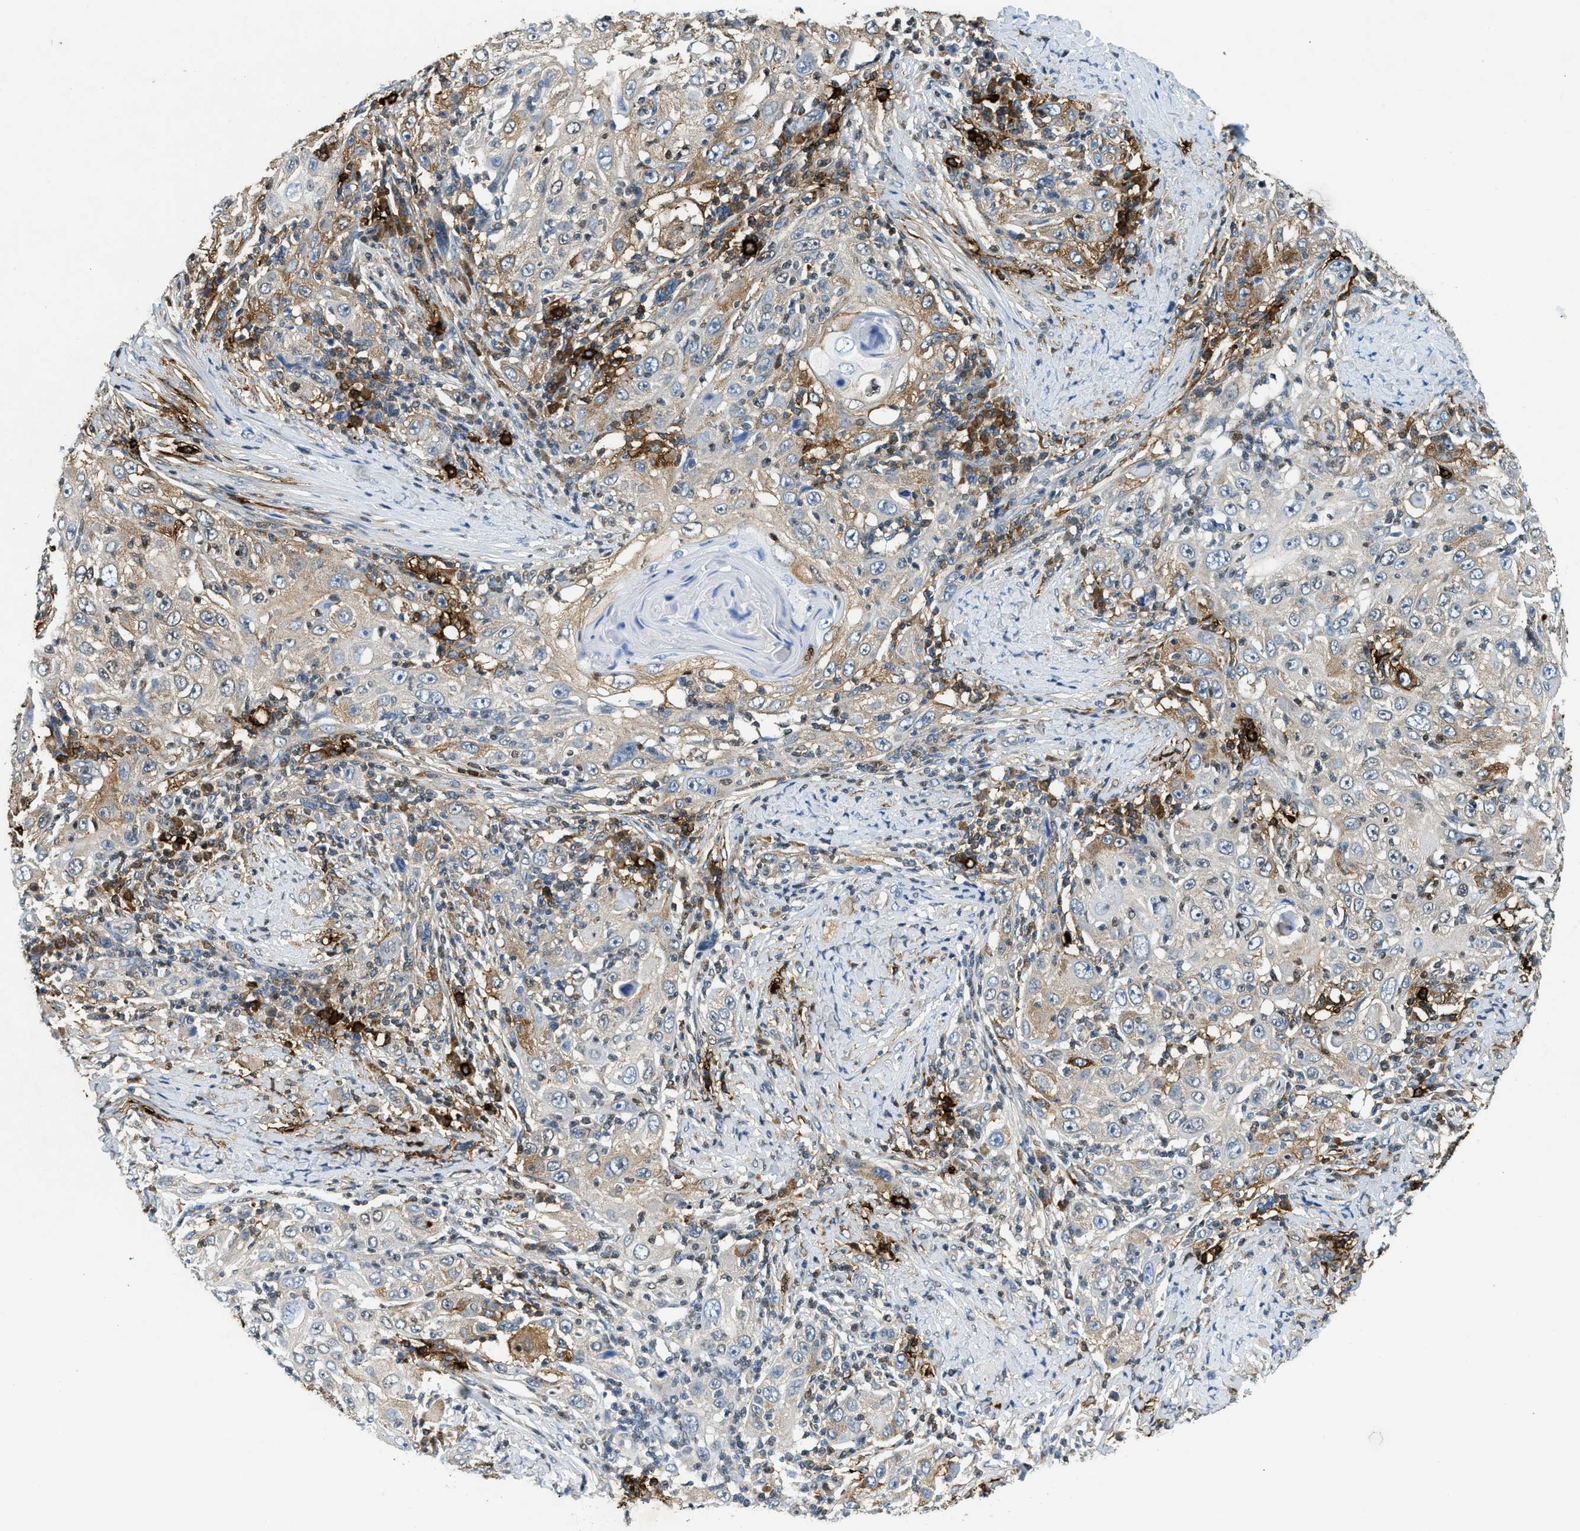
{"staining": {"intensity": "weak", "quantity": "25%-75%", "location": "cytoplasmic/membranous"}, "tissue": "skin cancer", "cell_type": "Tumor cells", "image_type": "cancer", "snomed": [{"axis": "morphology", "description": "Squamous cell carcinoma, NOS"}, {"axis": "topography", "description": "Skin"}], "caption": "Skin squamous cell carcinoma stained with DAB (3,3'-diaminobenzidine) IHC demonstrates low levels of weak cytoplasmic/membranous positivity in about 25%-75% of tumor cells. The staining is performed using DAB (3,3'-diaminobenzidine) brown chromogen to label protein expression. The nuclei are counter-stained blue using hematoxylin.", "gene": "TPSAB1", "patient": {"sex": "female", "age": 88}}